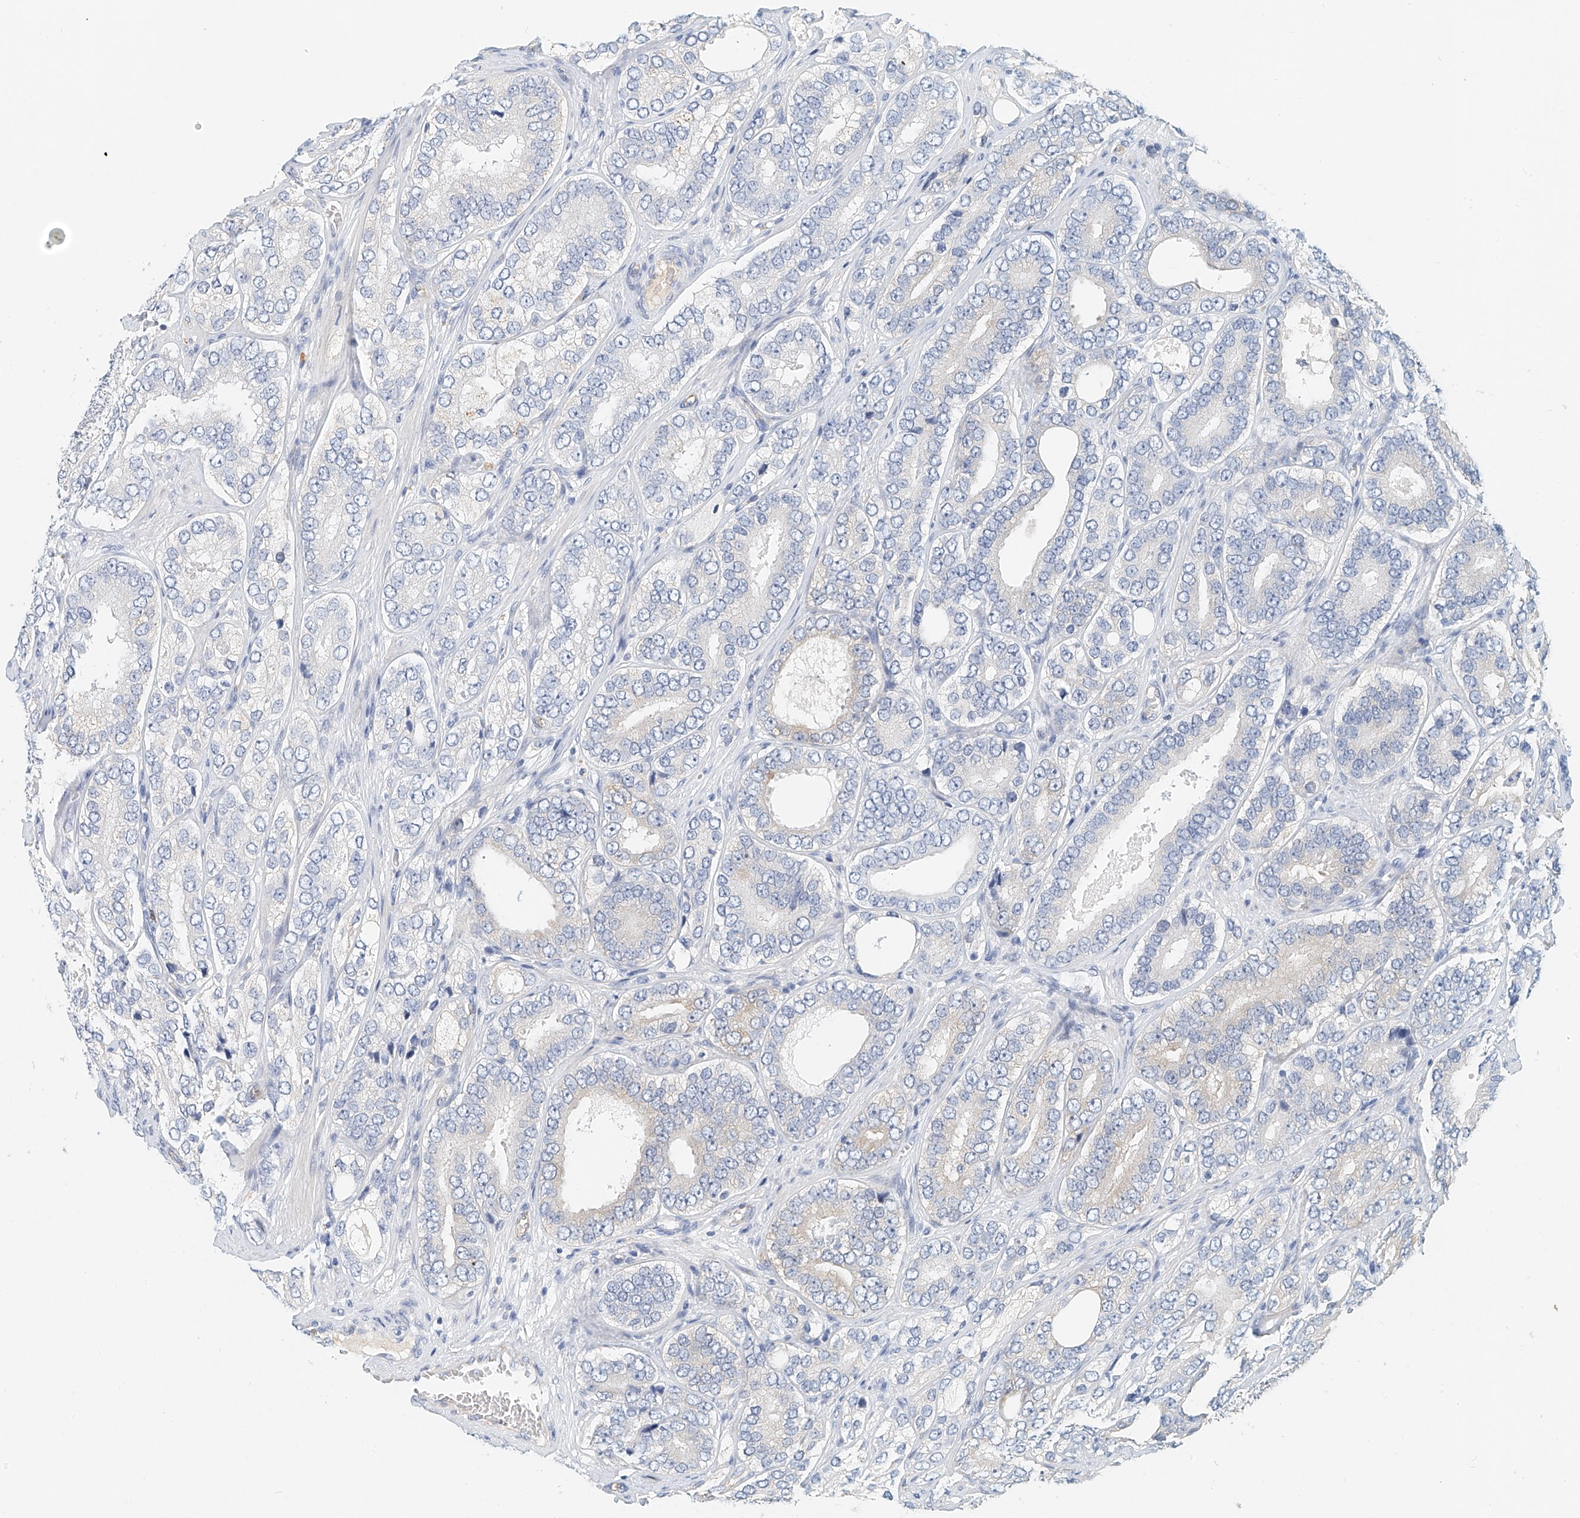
{"staining": {"intensity": "moderate", "quantity": "<25%", "location": "cytoplasmic/membranous"}, "tissue": "prostate cancer", "cell_type": "Tumor cells", "image_type": "cancer", "snomed": [{"axis": "morphology", "description": "Adenocarcinoma, High grade"}, {"axis": "topography", "description": "Prostate"}], "caption": "This photomicrograph exhibits immunohistochemistry (IHC) staining of human prostate cancer (high-grade adenocarcinoma), with low moderate cytoplasmic/membranous staining in approximately <25% of tumor cells.", "gene": "ARHGAP28", "patient": {"sex": "male", "age": 56}}